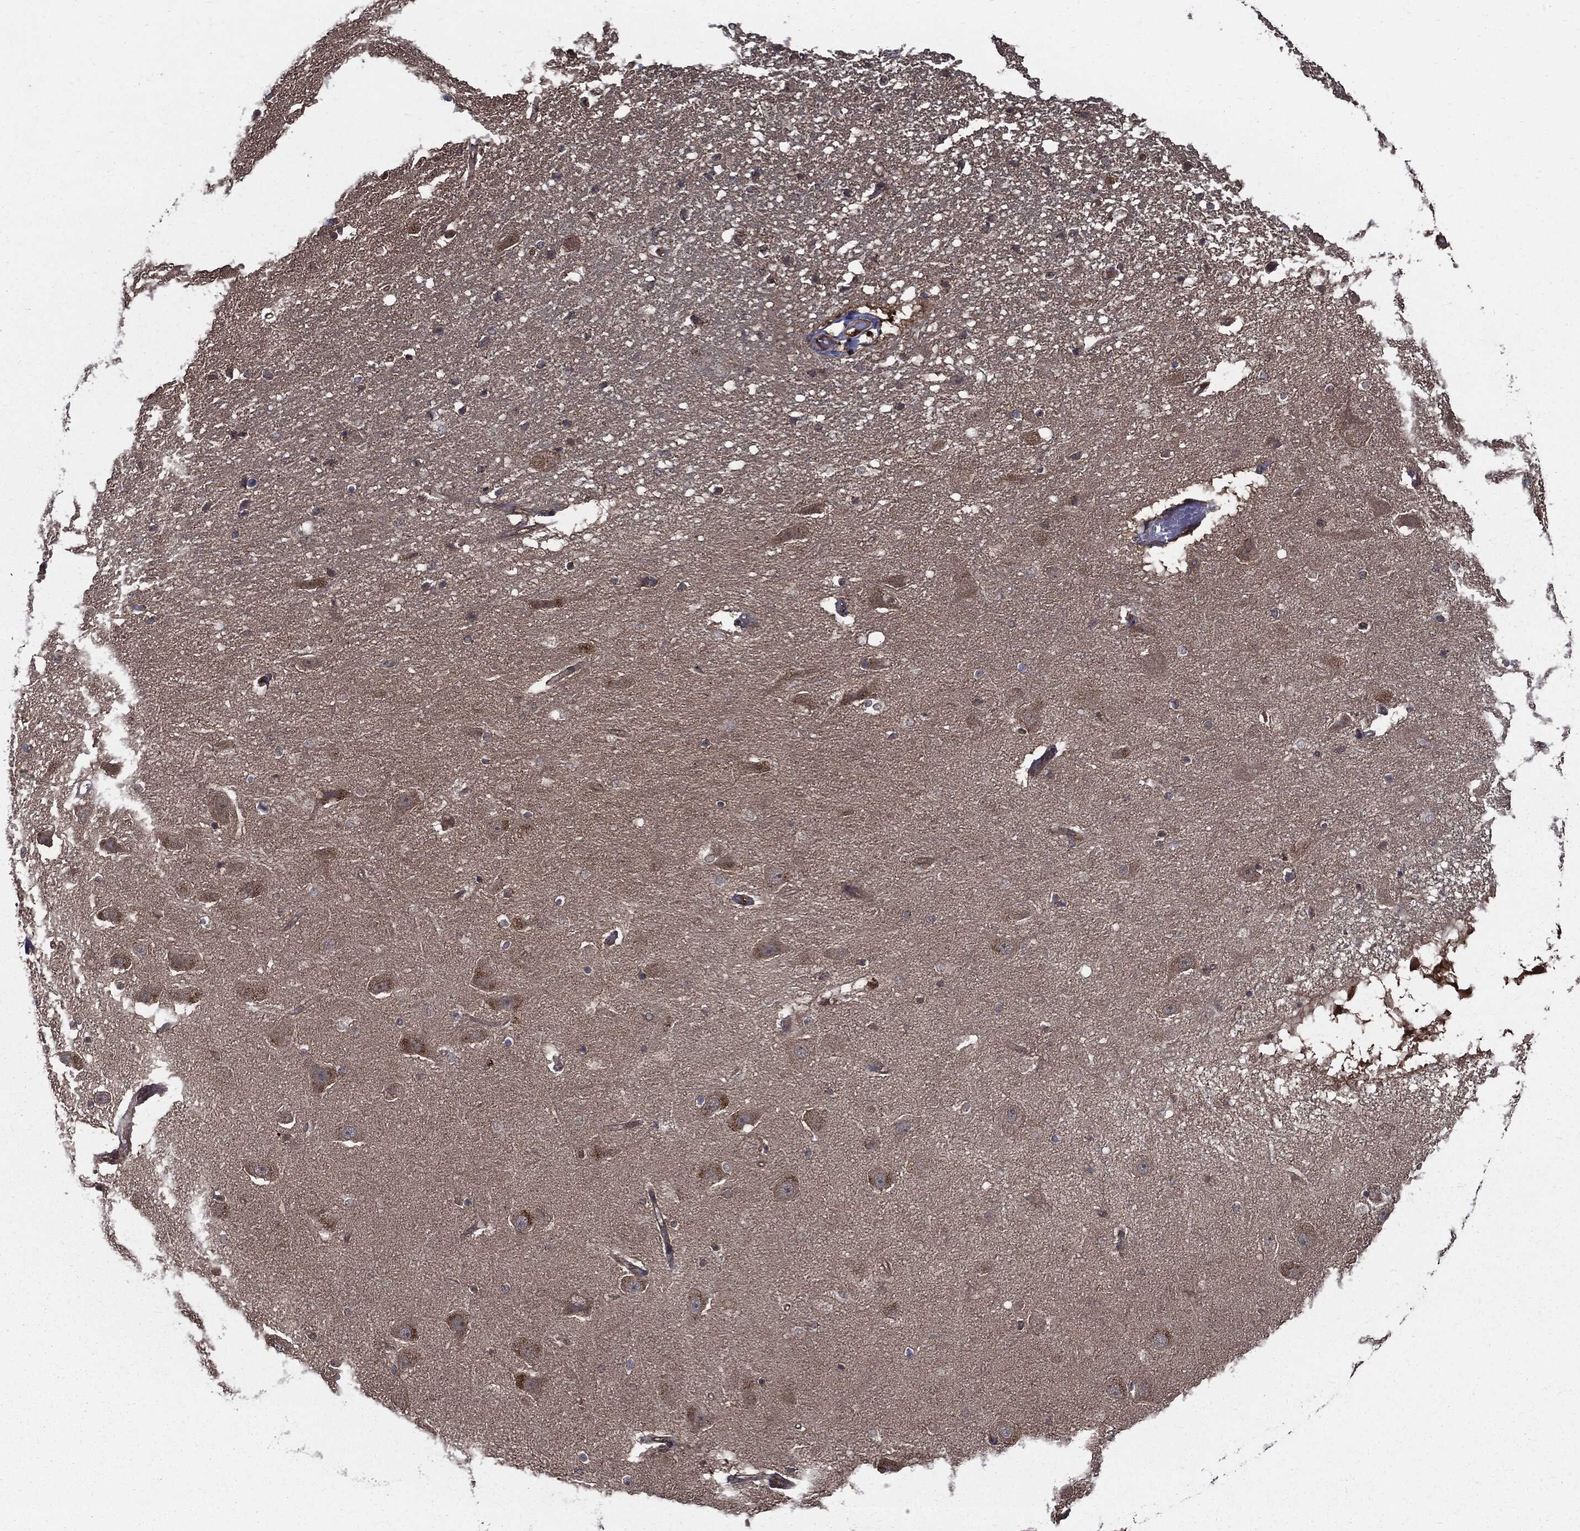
{"staining": {"intensity": "negative", "quantity": "none", "location": "none"}, "tissue": "hippocampus", "cell_type": "Glial cells", "image_type": "normal", "snomed": [{"axis": "morphology", "description": "Normal tissue, NOS"}, {"axis": "topography", "description": "Hippocampus"}], "caption": "Micrograph shows no protein expression in glial cells of normal hippocampus. (DAB (3,3'-diaminobenzidine) immunohistochemistry (IHC), high magnification).", "gene": "PDCD6IP", "patient": {"sex": "male", "age": 49}}